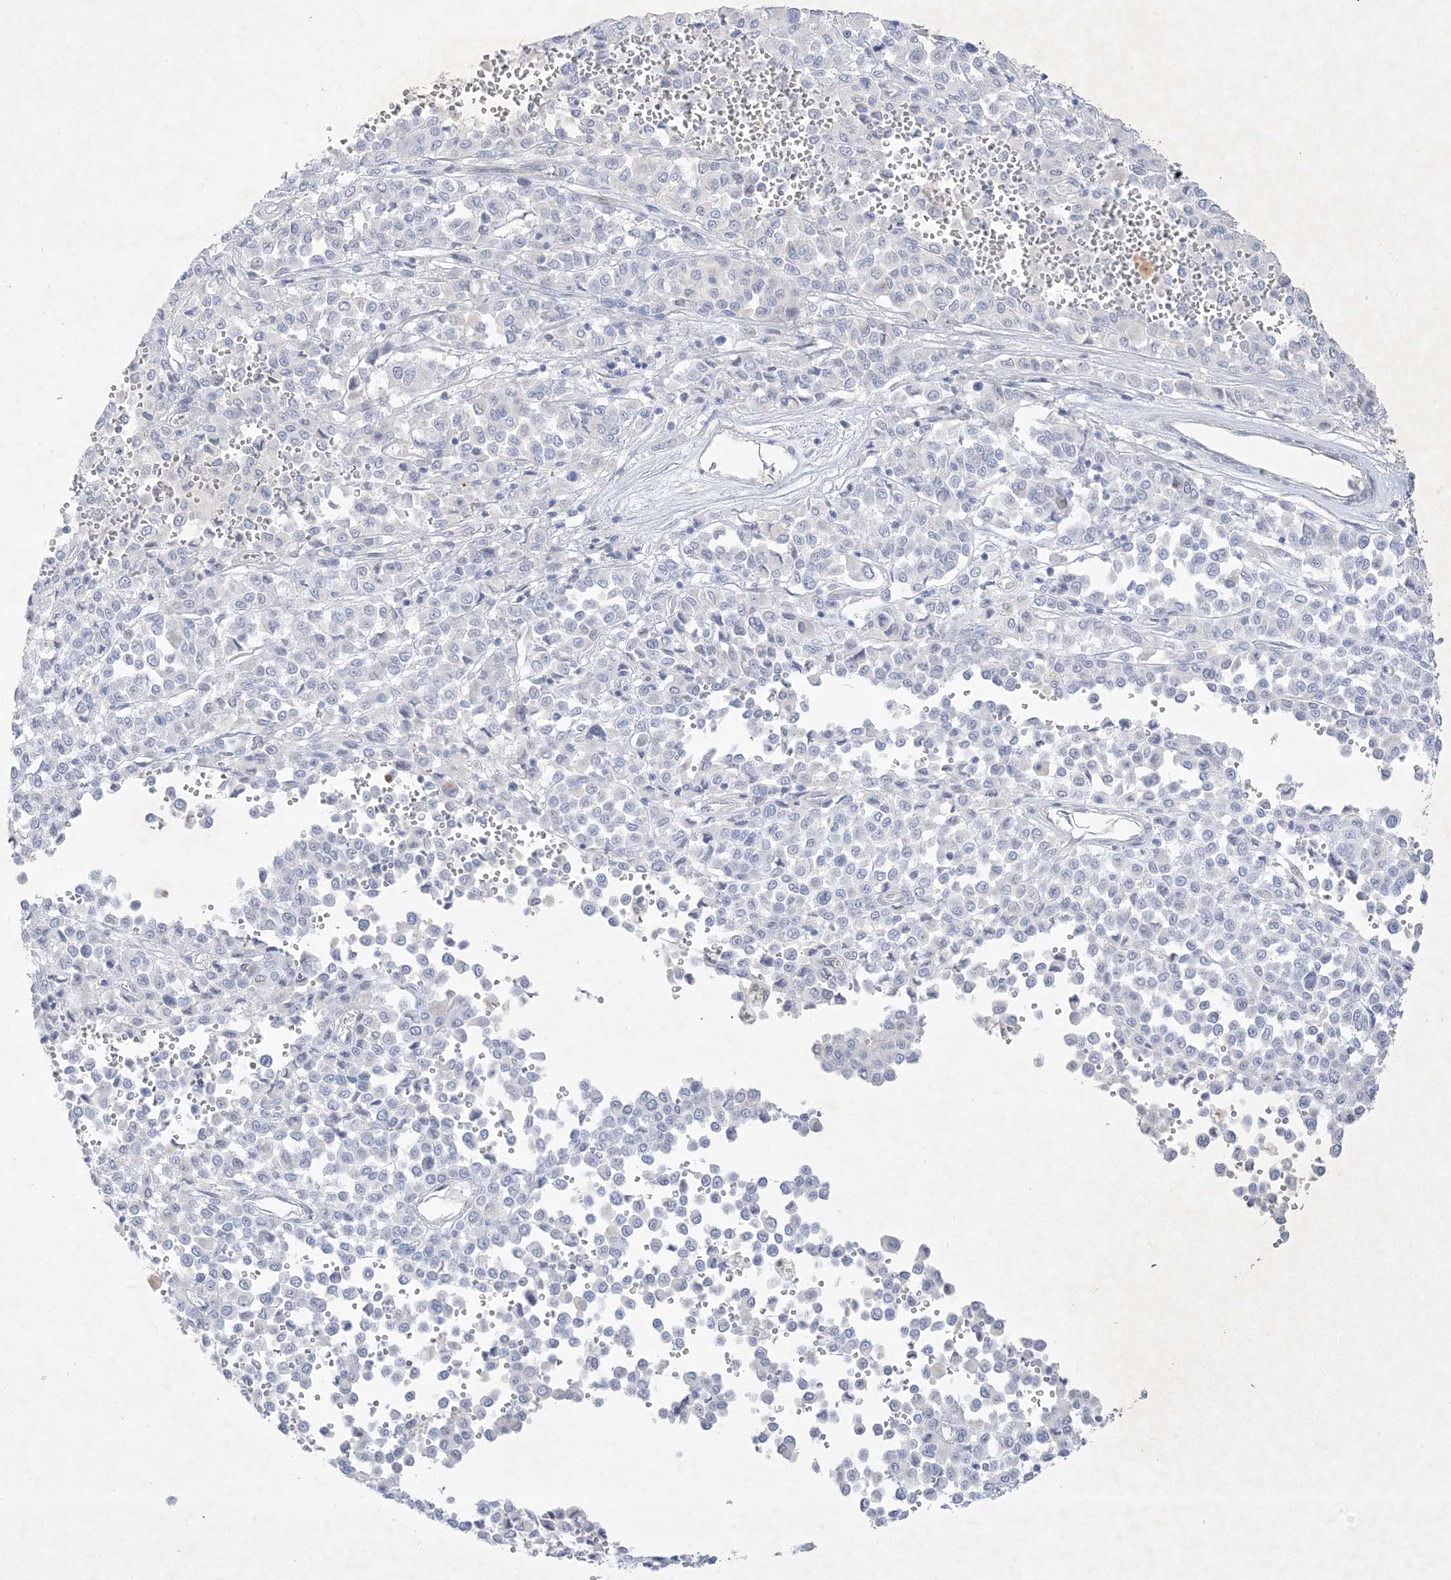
{"staining": {"intensity": "negative", "quantity": "none", "location": "none"}, "tissue": "melanoma", "cell_type": "Tumor cells", "image_type": "cancer", "snomed": [{"axis": "morphology", "description": "Malignant melanoma, Metastatic site"}, {"axis": "topography", "description": "Pancreas"}], "caption": "IHC of malignant melanoma (metastatic site) reveals no expression in tumor cells.", "gene": "B3GNT7", "patient": {"sex": "female", "age": 30}}